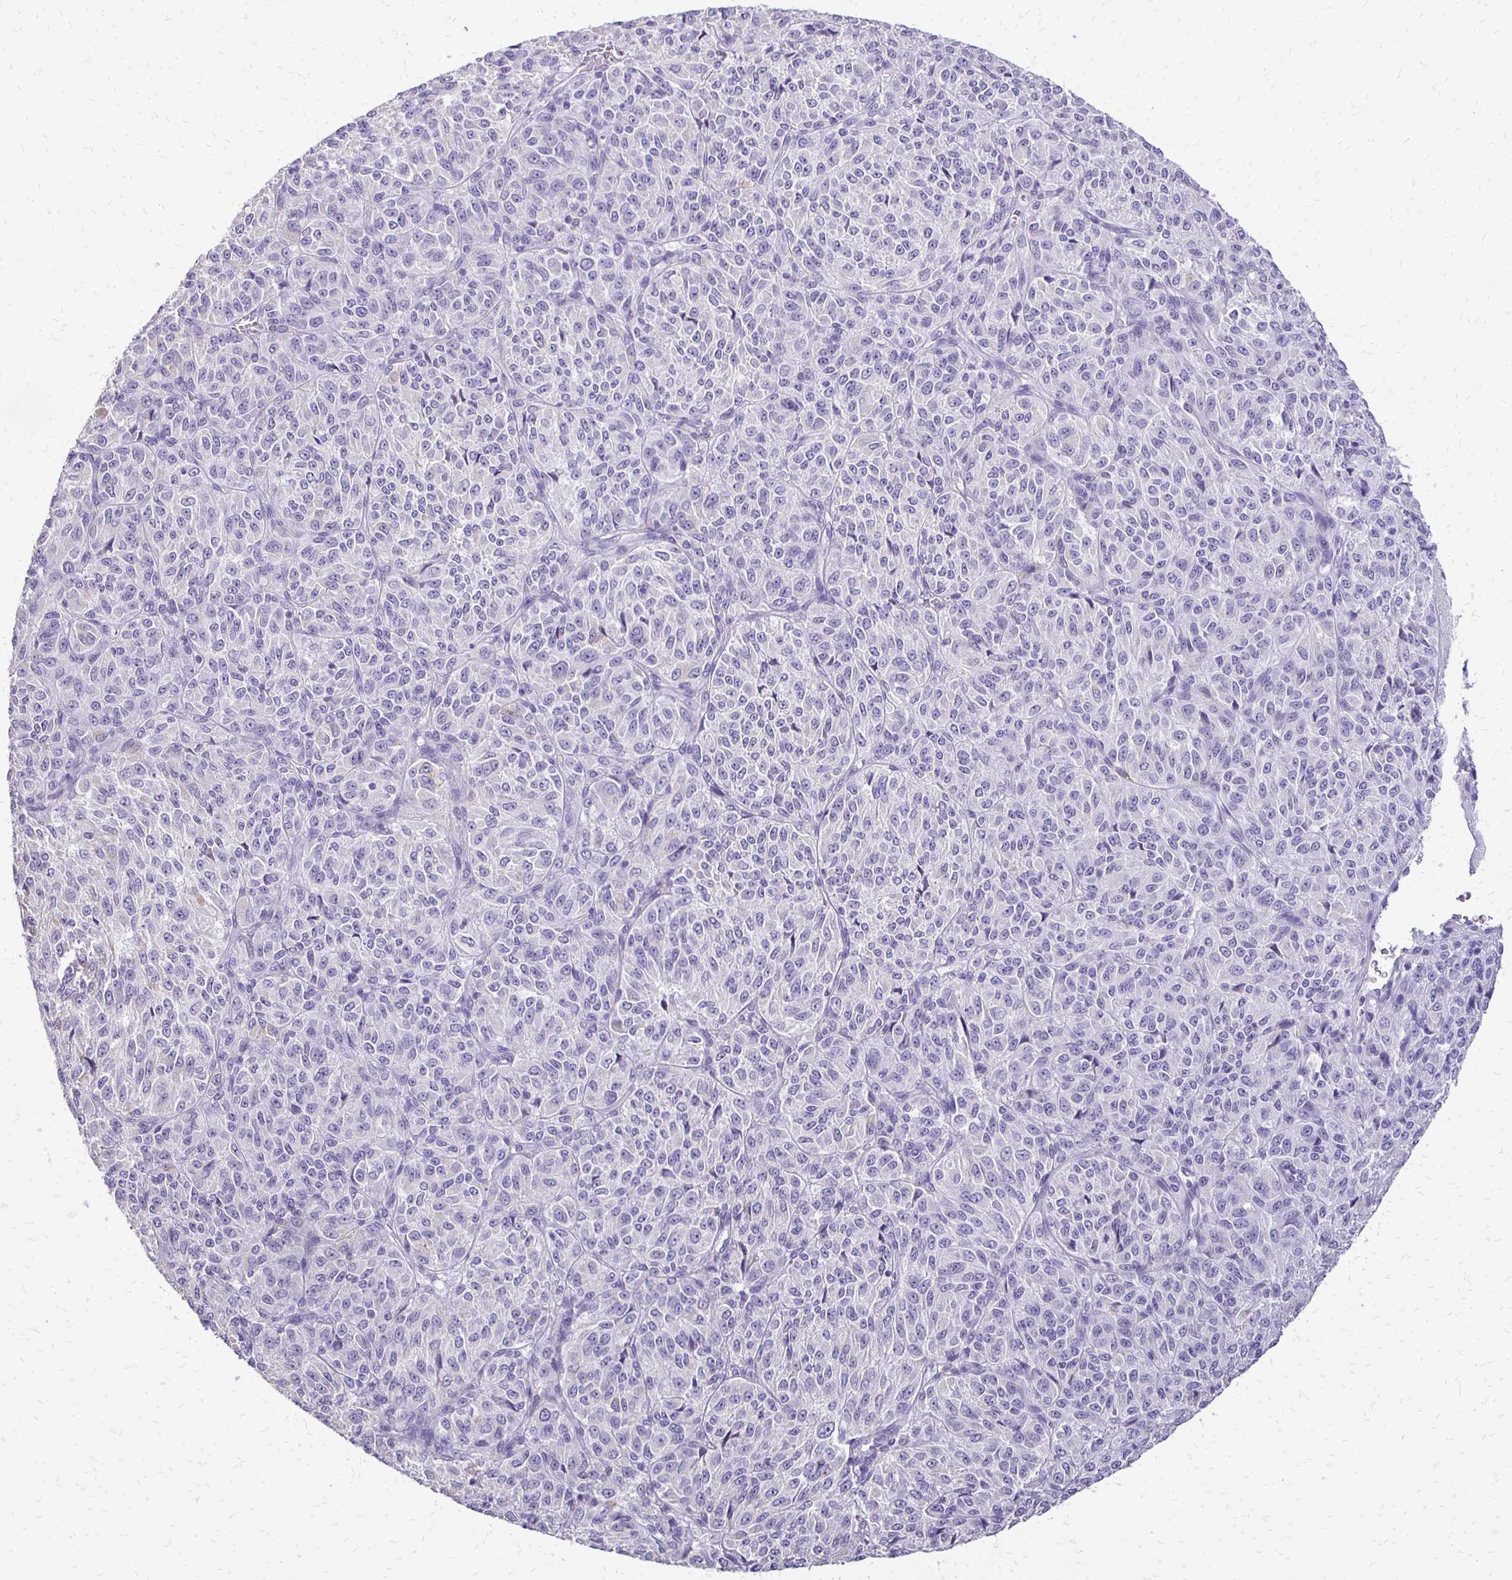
{"staining": {"intensity": "negative", "quantity": "none", "location": "none"}, "tissue": "melanoma", "cell_type": "Tumor cells", "image_type": "cancer", "snomed": [{"axis": "morphology", "description": "Malignant melanoma, Metastatic site"}, {"axis": "topography", "description": "Brain"}], "caption": "Immunohistochemistry of malignant melanoma (metastatic site) displays no positivity in tumor cells. Brightfield microscopy of immunohistochemistry stained with DAB (brown) and hematoxylin (blue), captured at high magnification.", "gene": "ALPG", "patient": {"sex": "female", "age": 56}}